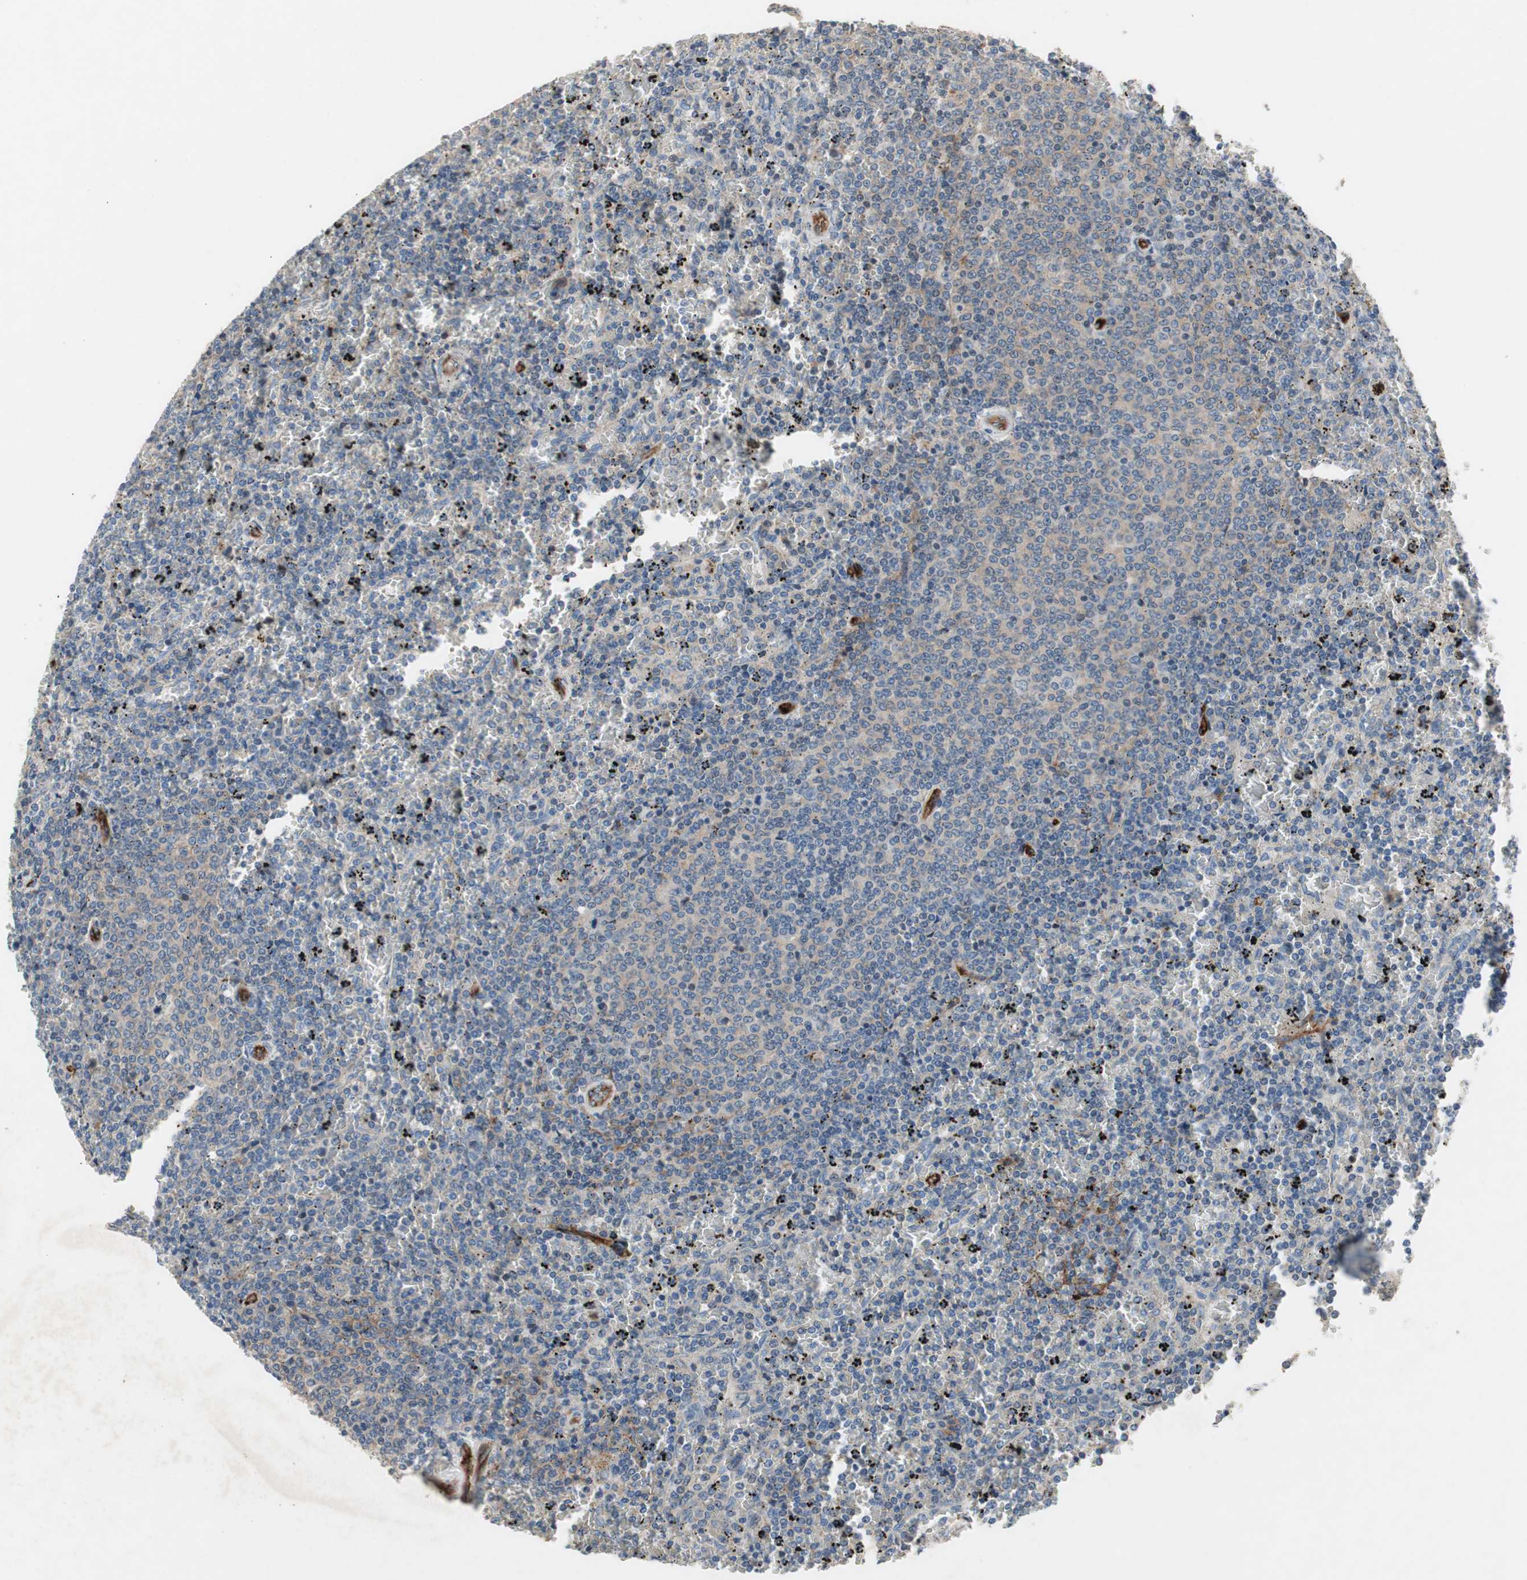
{"staining": {"intensity": "moderate", "quantity": "<25%", "location": "cytoplasmic/membranous"}, "tissue": "lymphoma", "cell_type": "Tumor cells", "image_type": "cancer", "snomed": [{"axis": "morphology", "description": "Malignant lymphoma, non-Hodgkin's type, Low grade"}, {"axis": "topography", "description": "Spleen"}], "caption": "Human lymphoma stained for a protein (brown) displays moderate cytoplasmic/membranous positive positivity in approximately <25% of tumor cells.", "gene": "ALPL", "patient": {"sex": "female", "age": 77}}